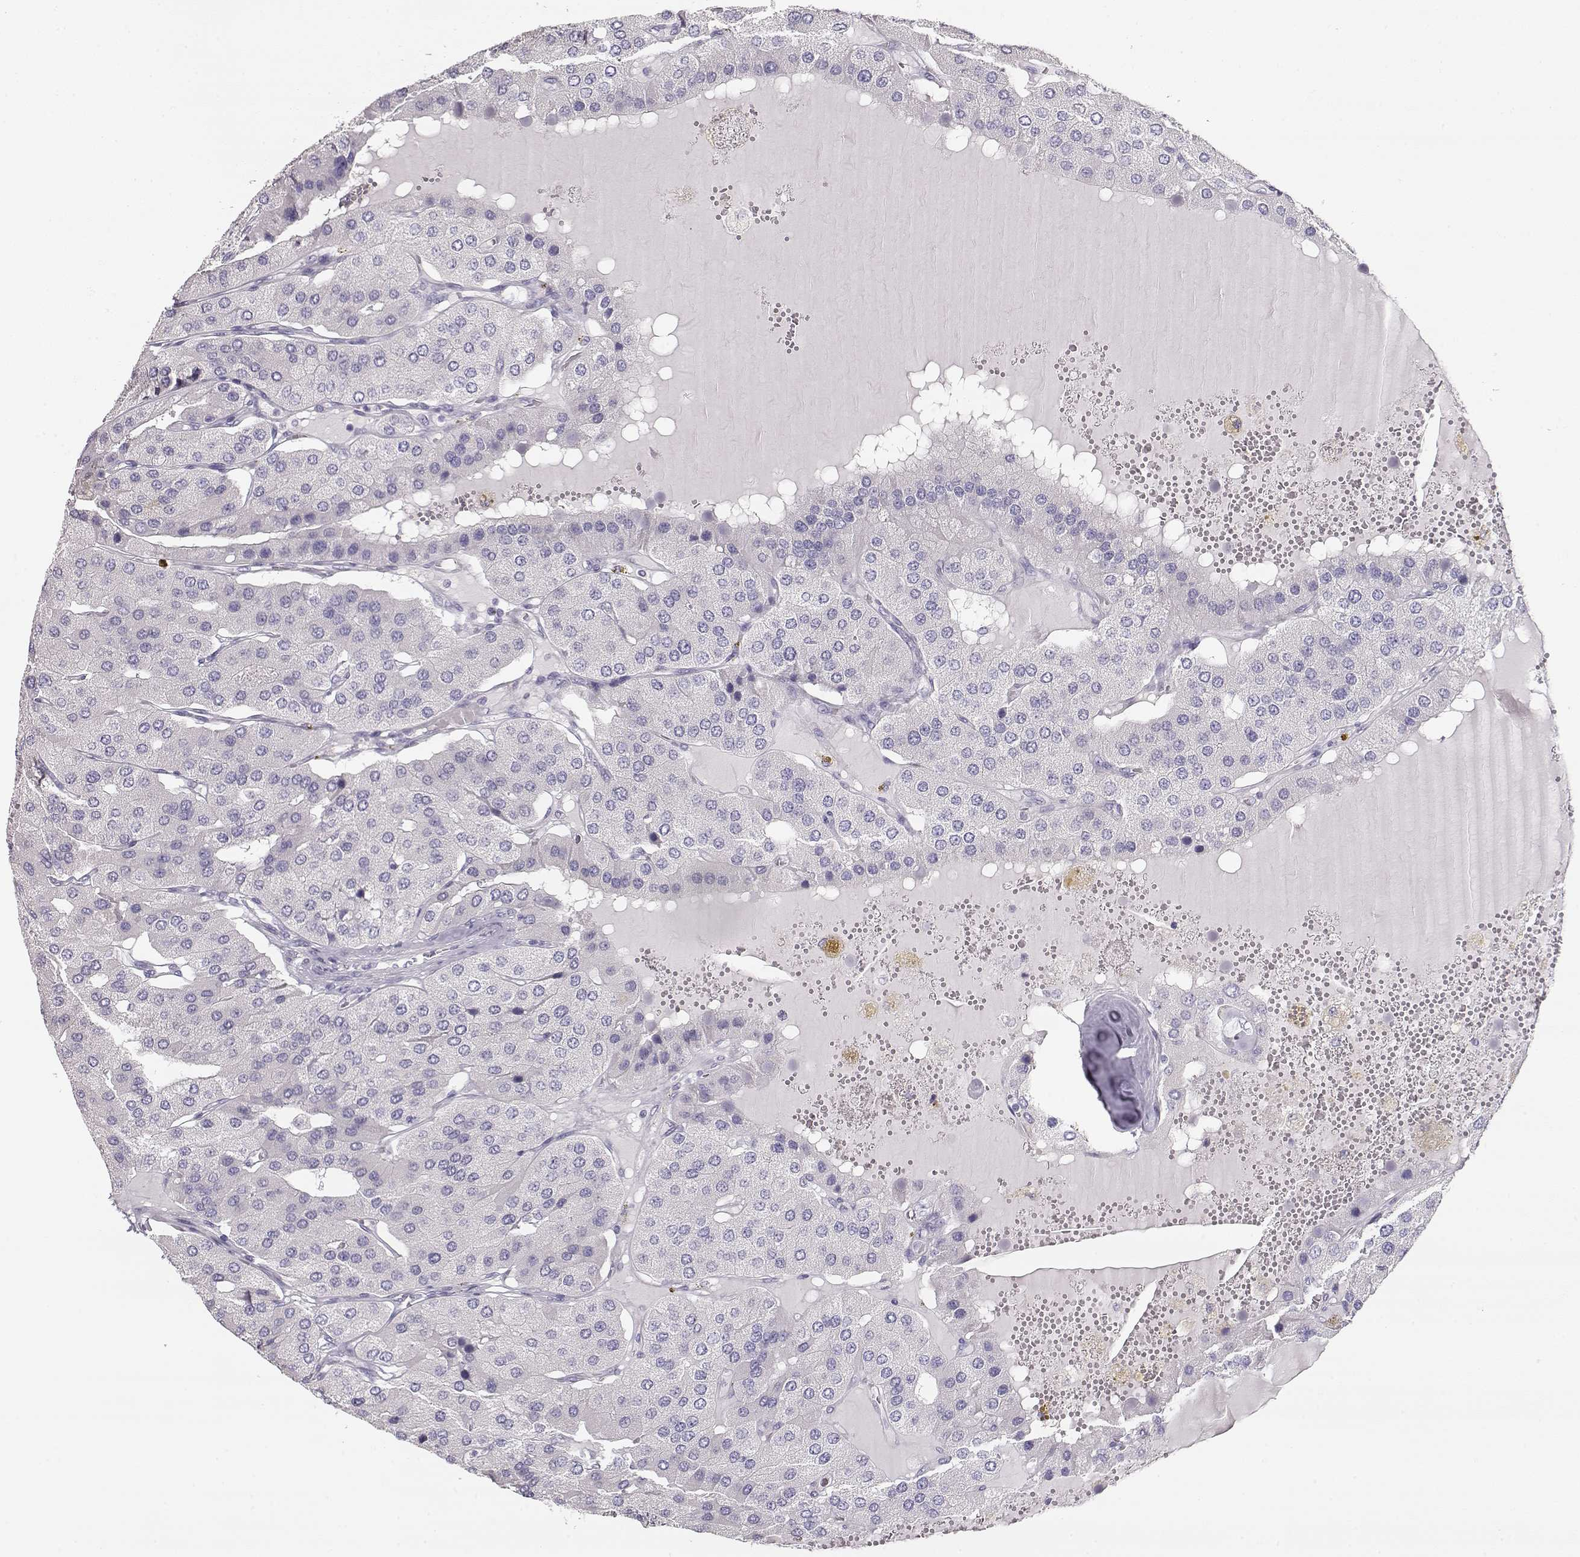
{"staining": {"intensity": "negative", "quantity": "none", "location": "none"}, "tissue": "parathyroid gland", "cell_type": "Glandular cells", "image_type": "normal", "snomed": [{"axis": "morphology", "description": "Normal tissue, NOS"}, {"axis": "morphology", "description": "Adenoma, NOS"}, {"axis": "topography", "description": "Parathyroid gland"}], "caption": "Immunohistochemical staining of normal human parathyroid gland displays no significant positivity in glandular cells.", "gene": "GLIPR1L2", "patient": {"sex": "female", "age": 86}}